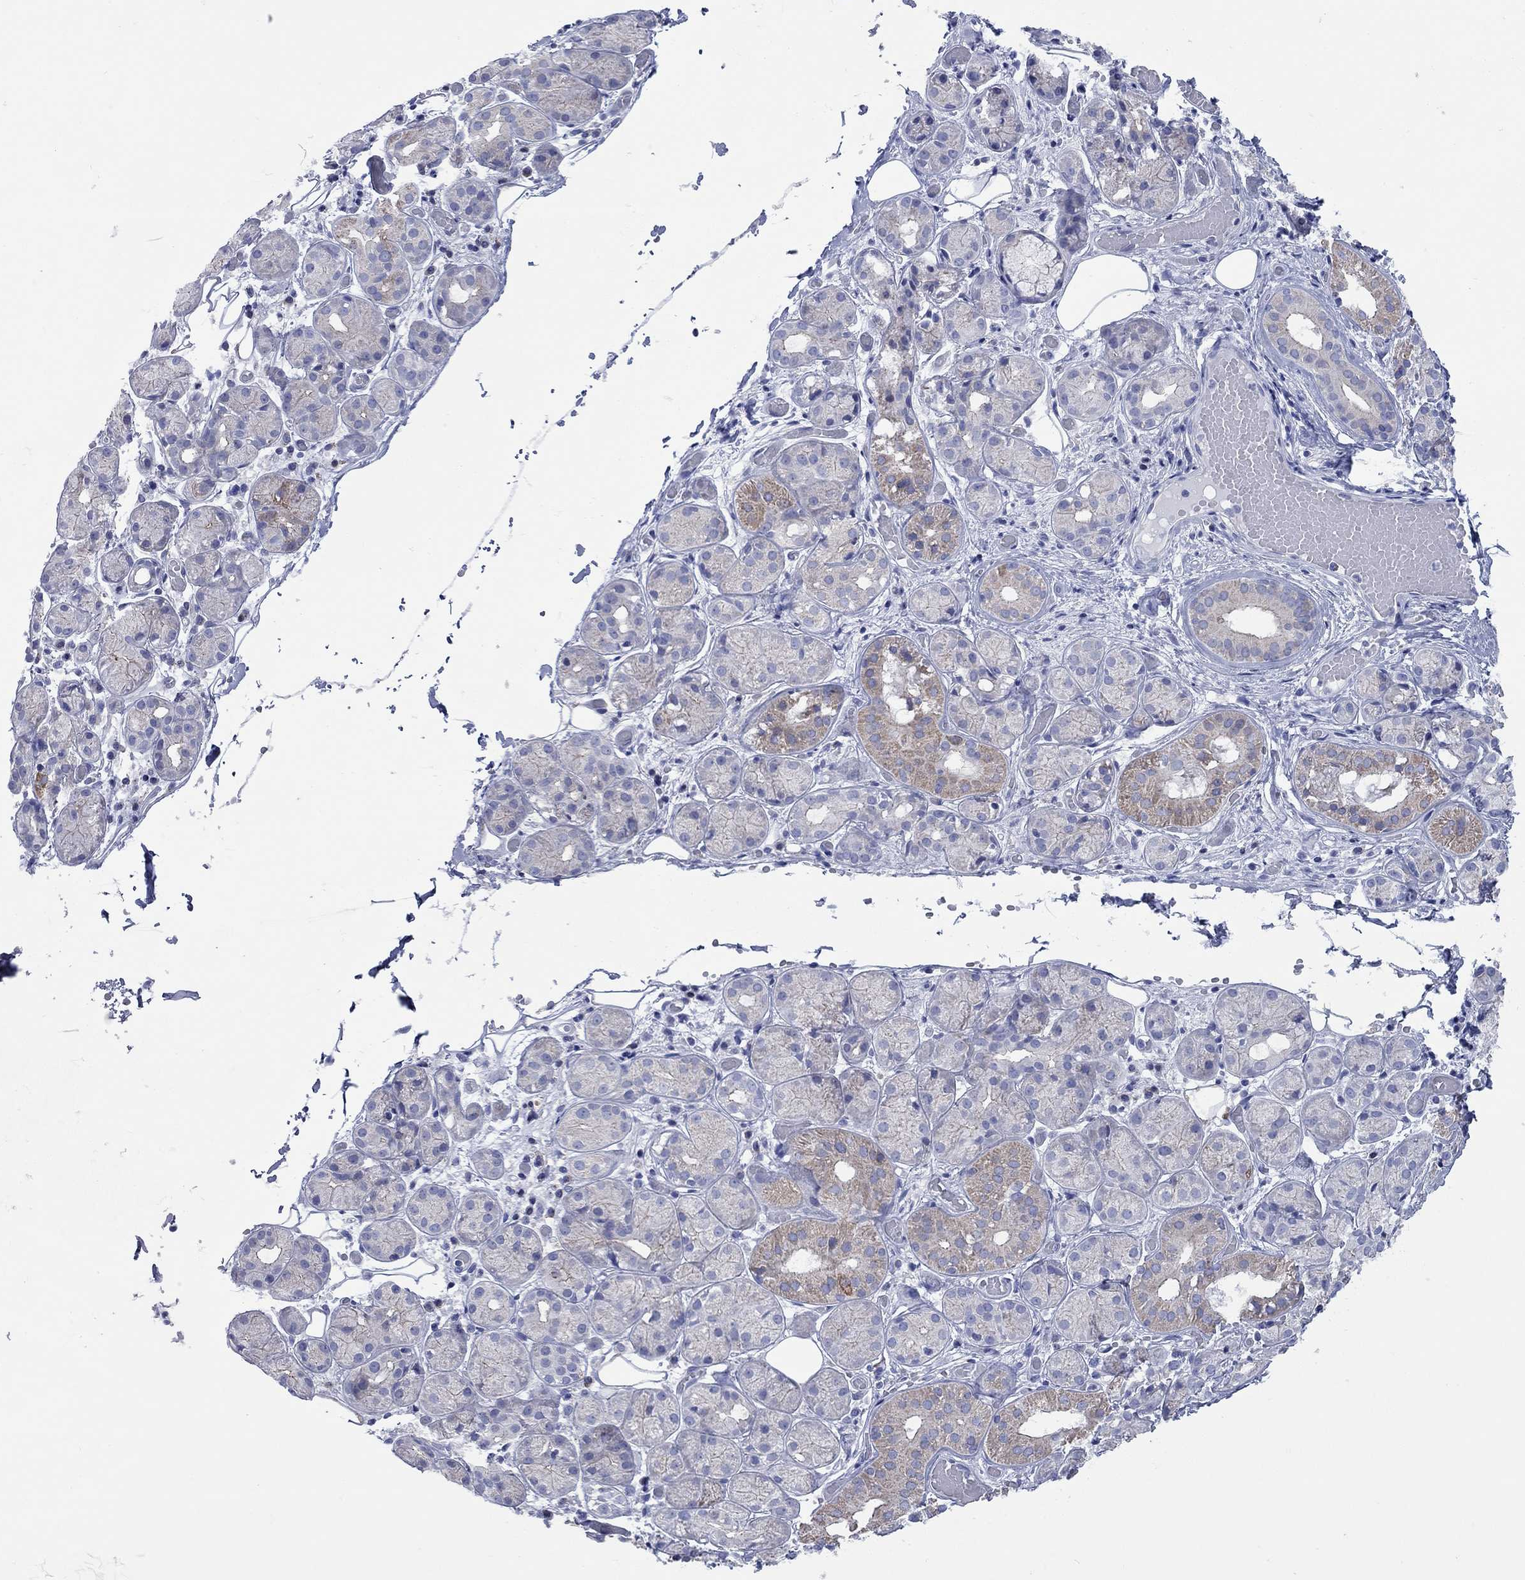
{"staining": {"intensity": "weak", "quantity": "<25%", "location": "cytoplasmic/membranous"}, "tissue": "salivary gland", "cell_type": "Glandular cells", "image_type": "normal", "snomed": [{"axis": "morphology", "description": "Normal tissue, NOS"}, {"axis": "topography", "description": "Salivary gland"}, {"axis": "topography", "description": "Peripheral nerve tissue"}], "caption": "IHC histopathology image of normal salivary gland stained for a protein (brown), which demonstrates no staining in glandular cells.", "gene": "PDZD3", "patient": {"sex": "male", "age": 71}}